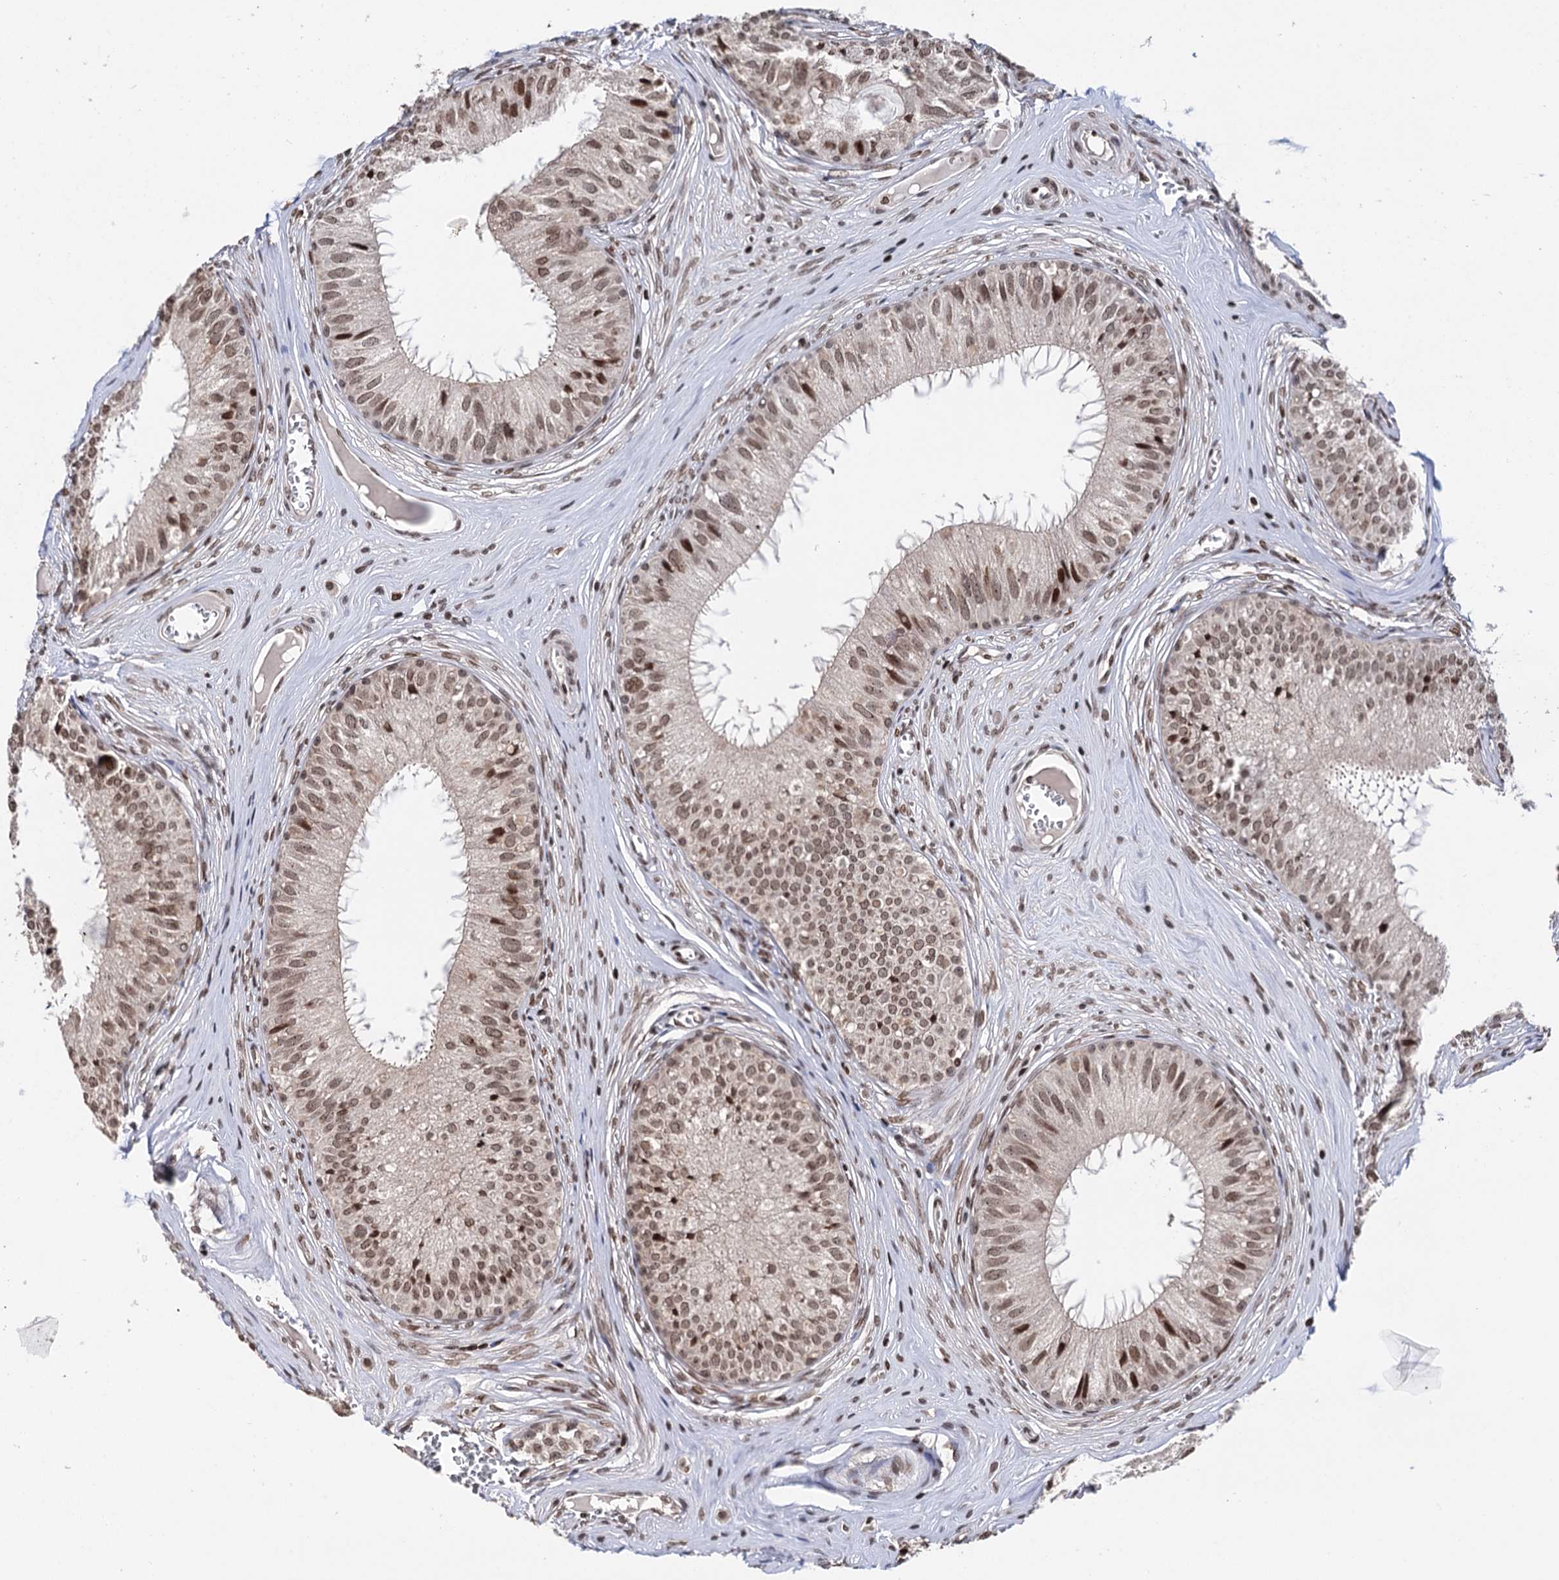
{"staining": {"intensity": "moderate", "quantity": ">75%", "location": "nuclear"}, "tissue": "epididymis", "cell_type": "Glandular cells", "image_type": "normal", "snomed": [{"axis": "morphology", "description": "Normal tissue, NOS"}, {"axis": "topography", "description": "Epididymis"}], "caption": "The histopathology image displays immunohistochemical staining of normal epididymis. There is moderate nuclear staining is present in about >75% of glandular cells.", "gene": "CCDC77", "patient": {"sex": "male", "age": 36}}